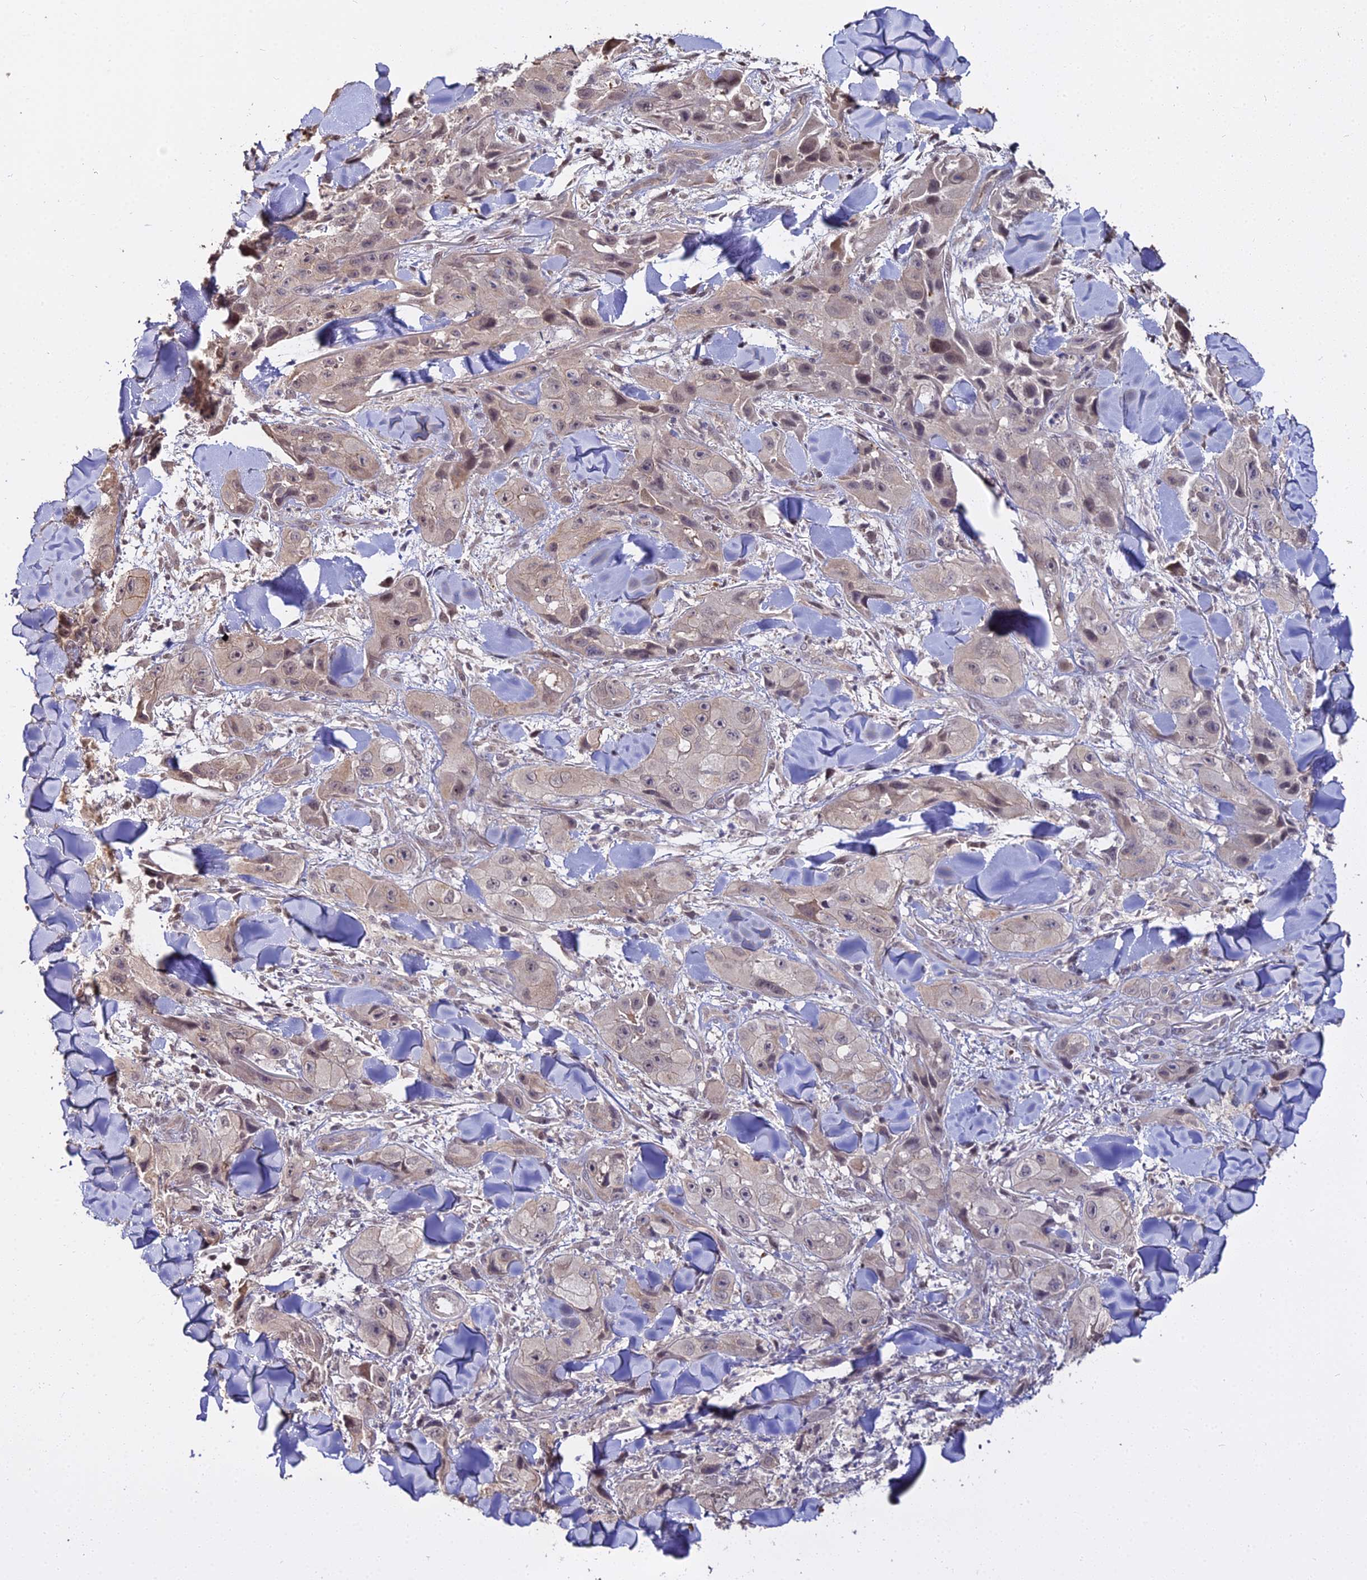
{"staining": {"intensity": "weak", "quantity": "<25%", "location": "nuclear"}, "tissue": "skin cancer", "cell_type": "Tumor cells", "image_type": "cancer", "snomed": [{"axis": "morphology", "description": "Squamous cell carcinoma, NOS"}, {"axis": "topography", "description": "Skin"}, {"axis": "topography", "description": "Subcutis"}], "caption": "Immunohistochemistry (IHC) image of human squamous cell carcinoma (skin) stained for a protein (brown), which reveals no positivity in tumor cells. Nuclei are stained in blue.", "gene": "ZDBF2", "patient": {"sex": "male", "age": 73}}